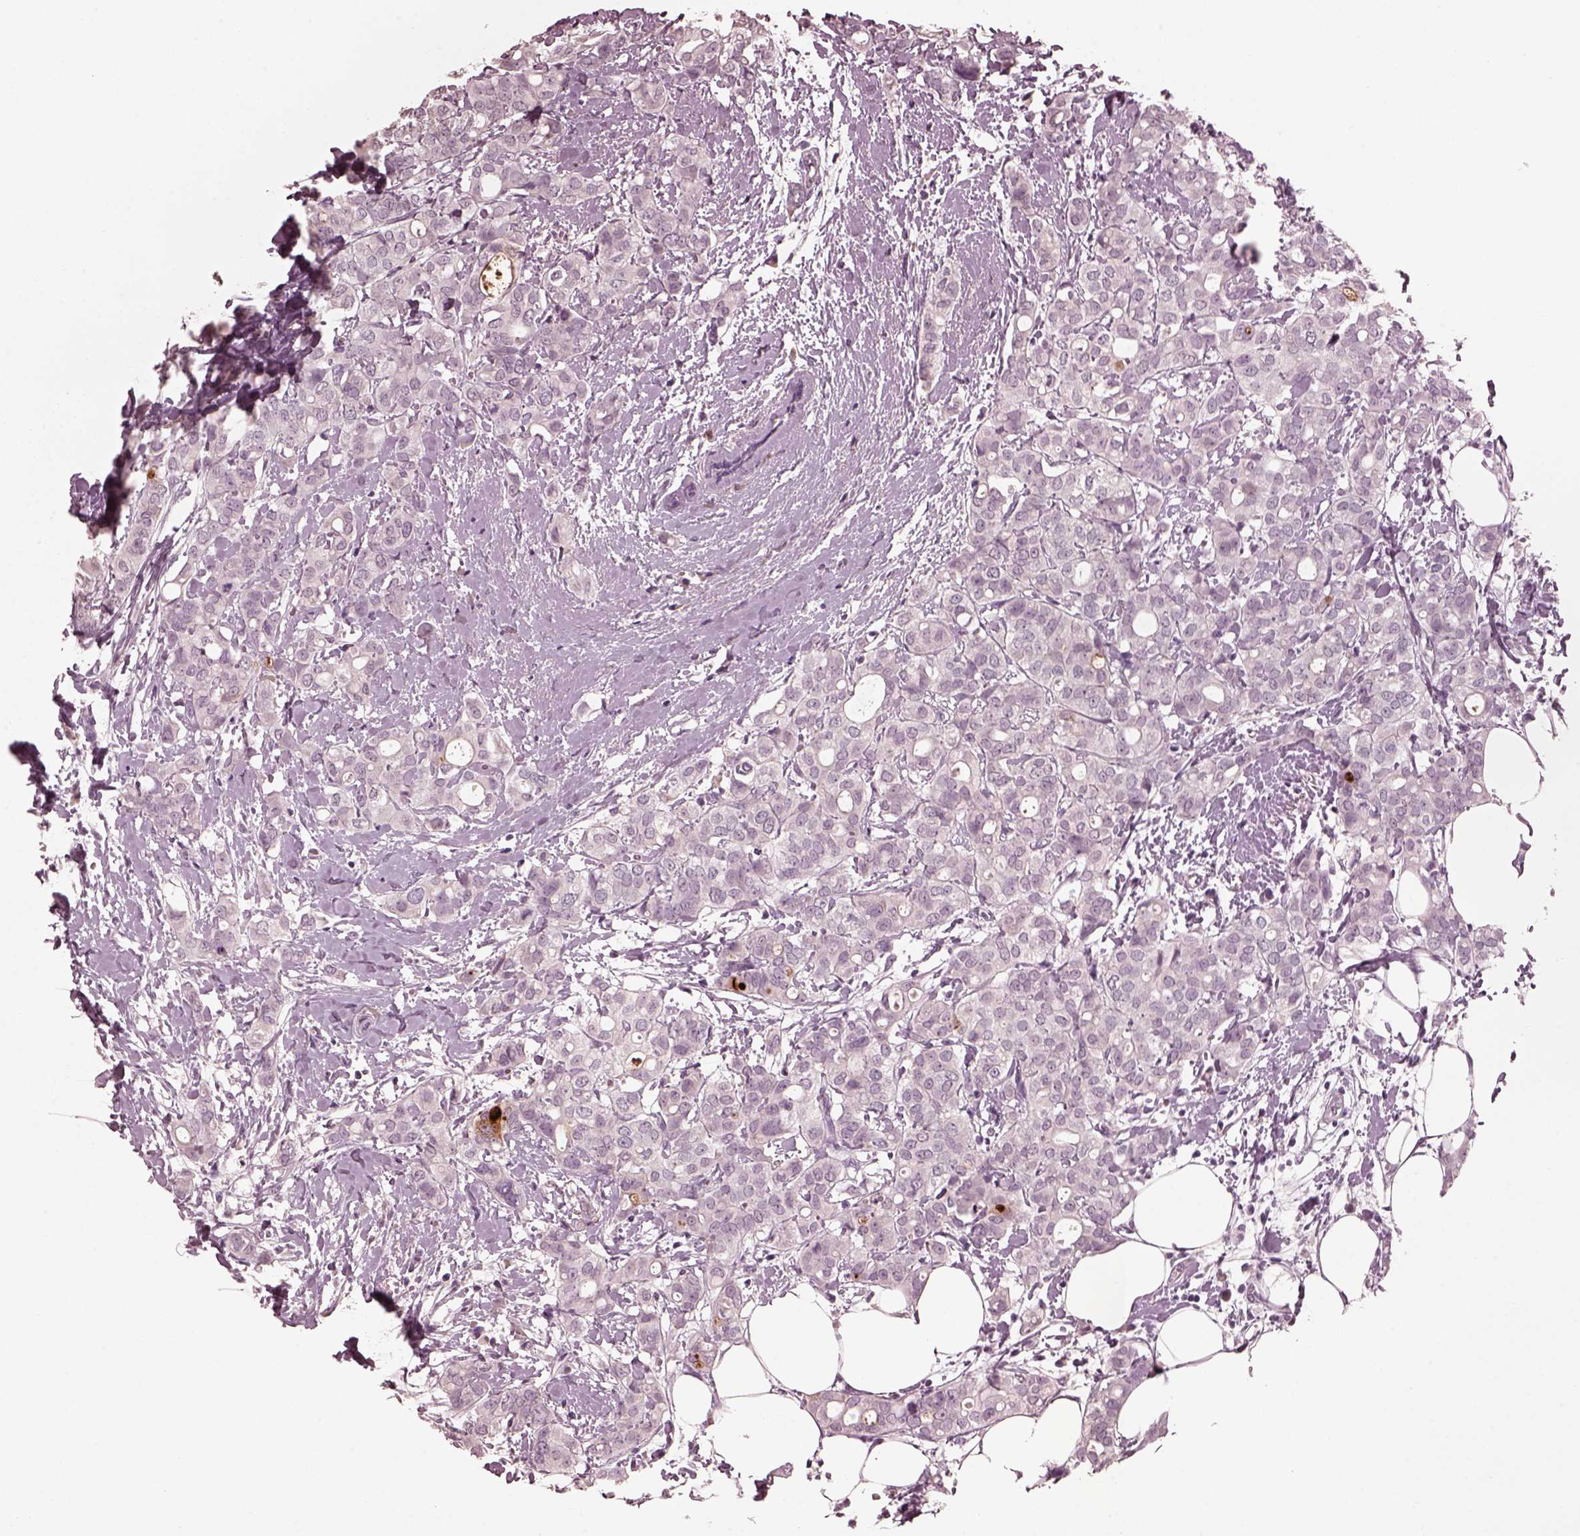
{"staining": {"intensity": "negative", "quantity": "none", "location": "none"}, "tissue": "breast cancer", "cell_type": "Tumor cells", "image_type": "cancer", "snomed": [{"axis": "morphology", "description": "Duct carcinoma"}, {"axis": "topography", "description": "Breast"}], "caption": "High power microscopy photomicrograph of an immunohistochemistry (IHC) histopathology image of breast cancer, revealing no significant staining in tumor cells. (Immunohistochemistry, brightfield microscopy, high magnification).", "gene": "CGA", "patient": {"sex": "female", "age": 40}}